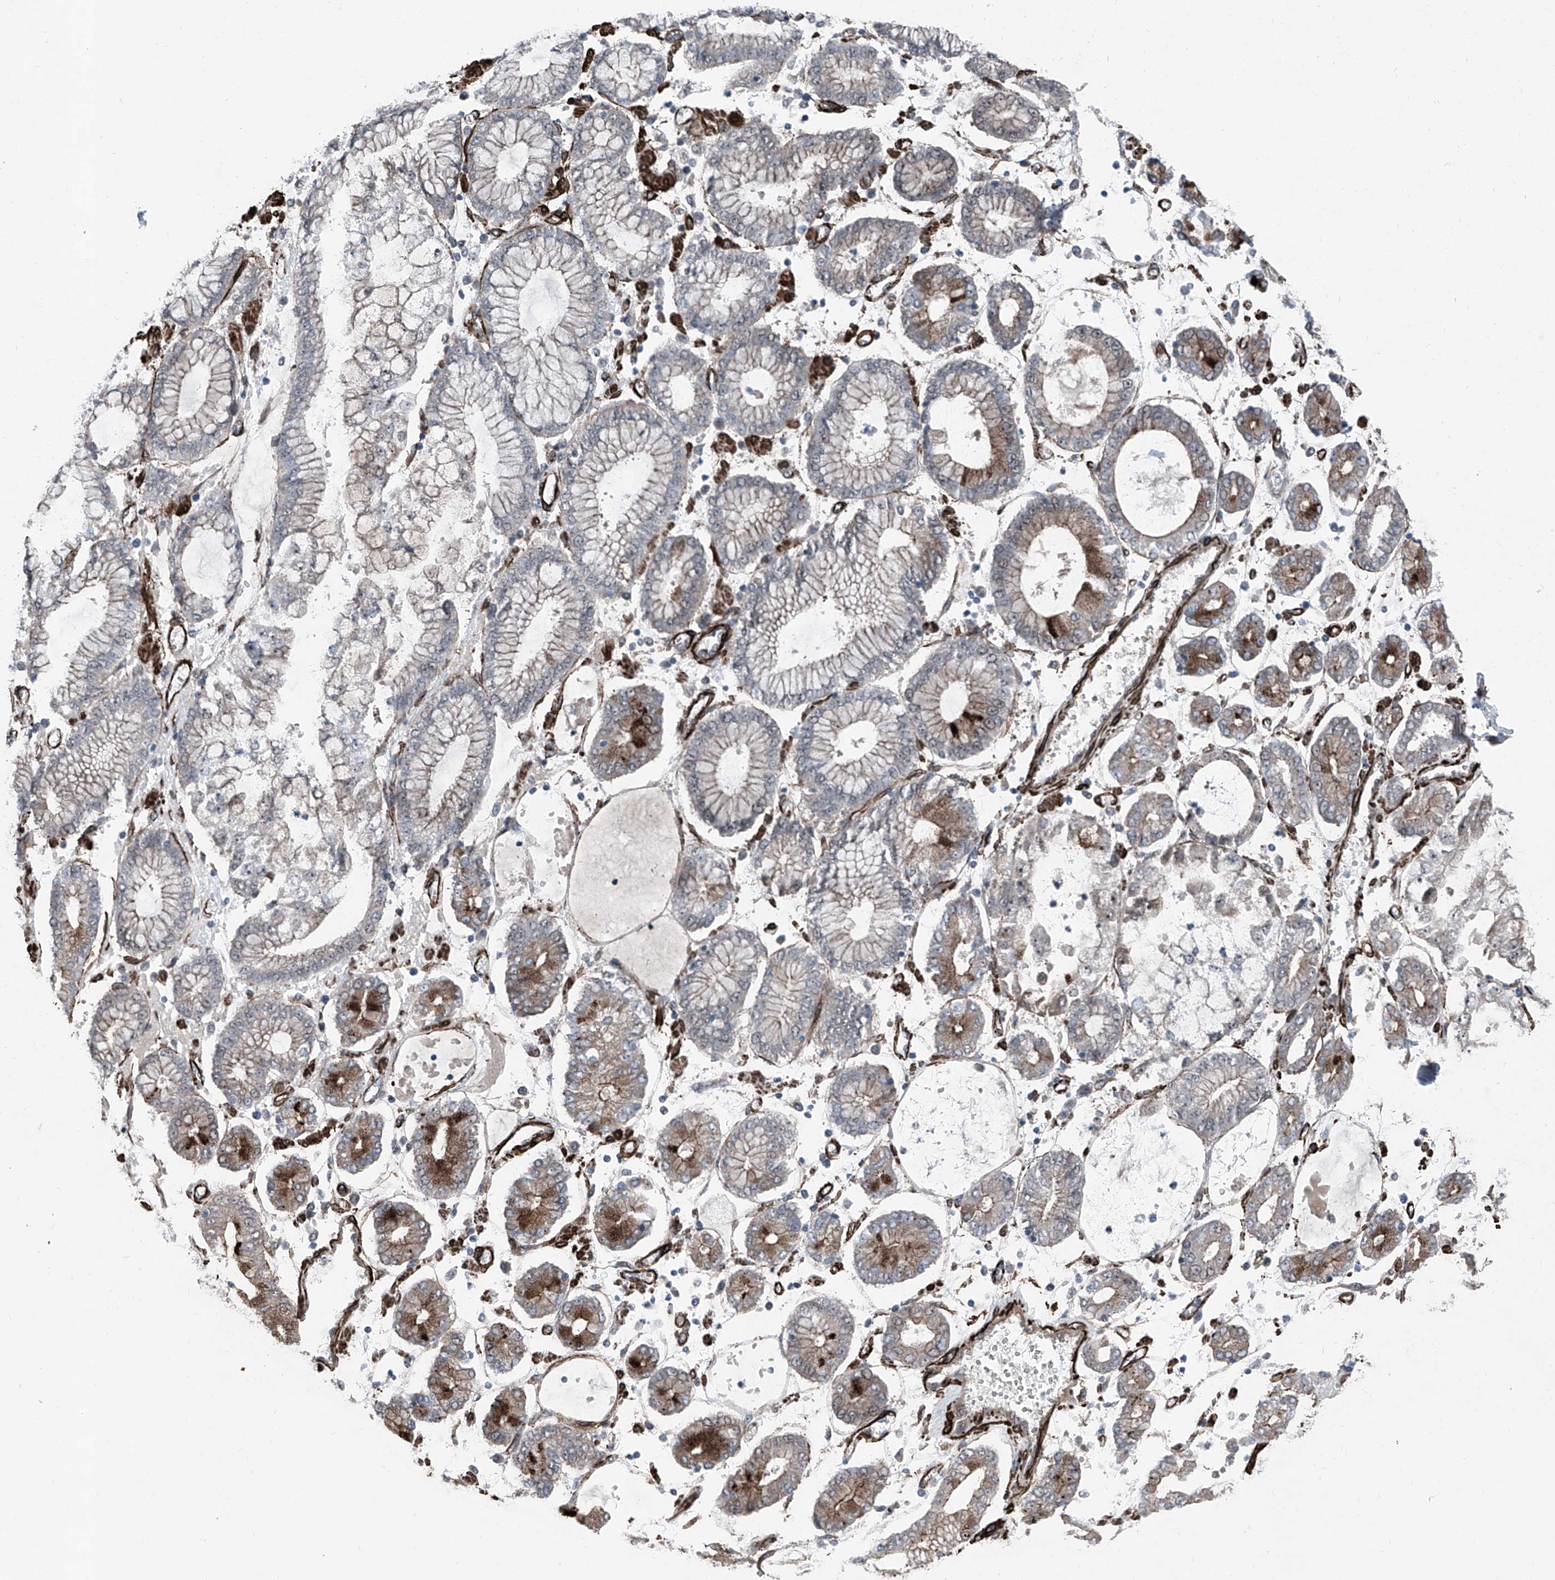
{"staining": {"intensity": "moderate", "quantity": "25%-75%", "location": "cytoplasmic/membranous"}, "tissue": "stomach cancer", "cell_type": "Tumor cells", "image_type": "cancer", "snomed": [{"axis": "morphology", "description": "Adenocarcinoma, NOS"}, {"axis": "topography", "description": "Stomach"}], "caption": "The immunohistochemical stain highlights moderate cytoplasmic/membranous expression in tumor cells of stomach cancer (adenocarcinoma) tissue.", "gene": "COA7", "patient": {"sex": "male", "age": 76}}